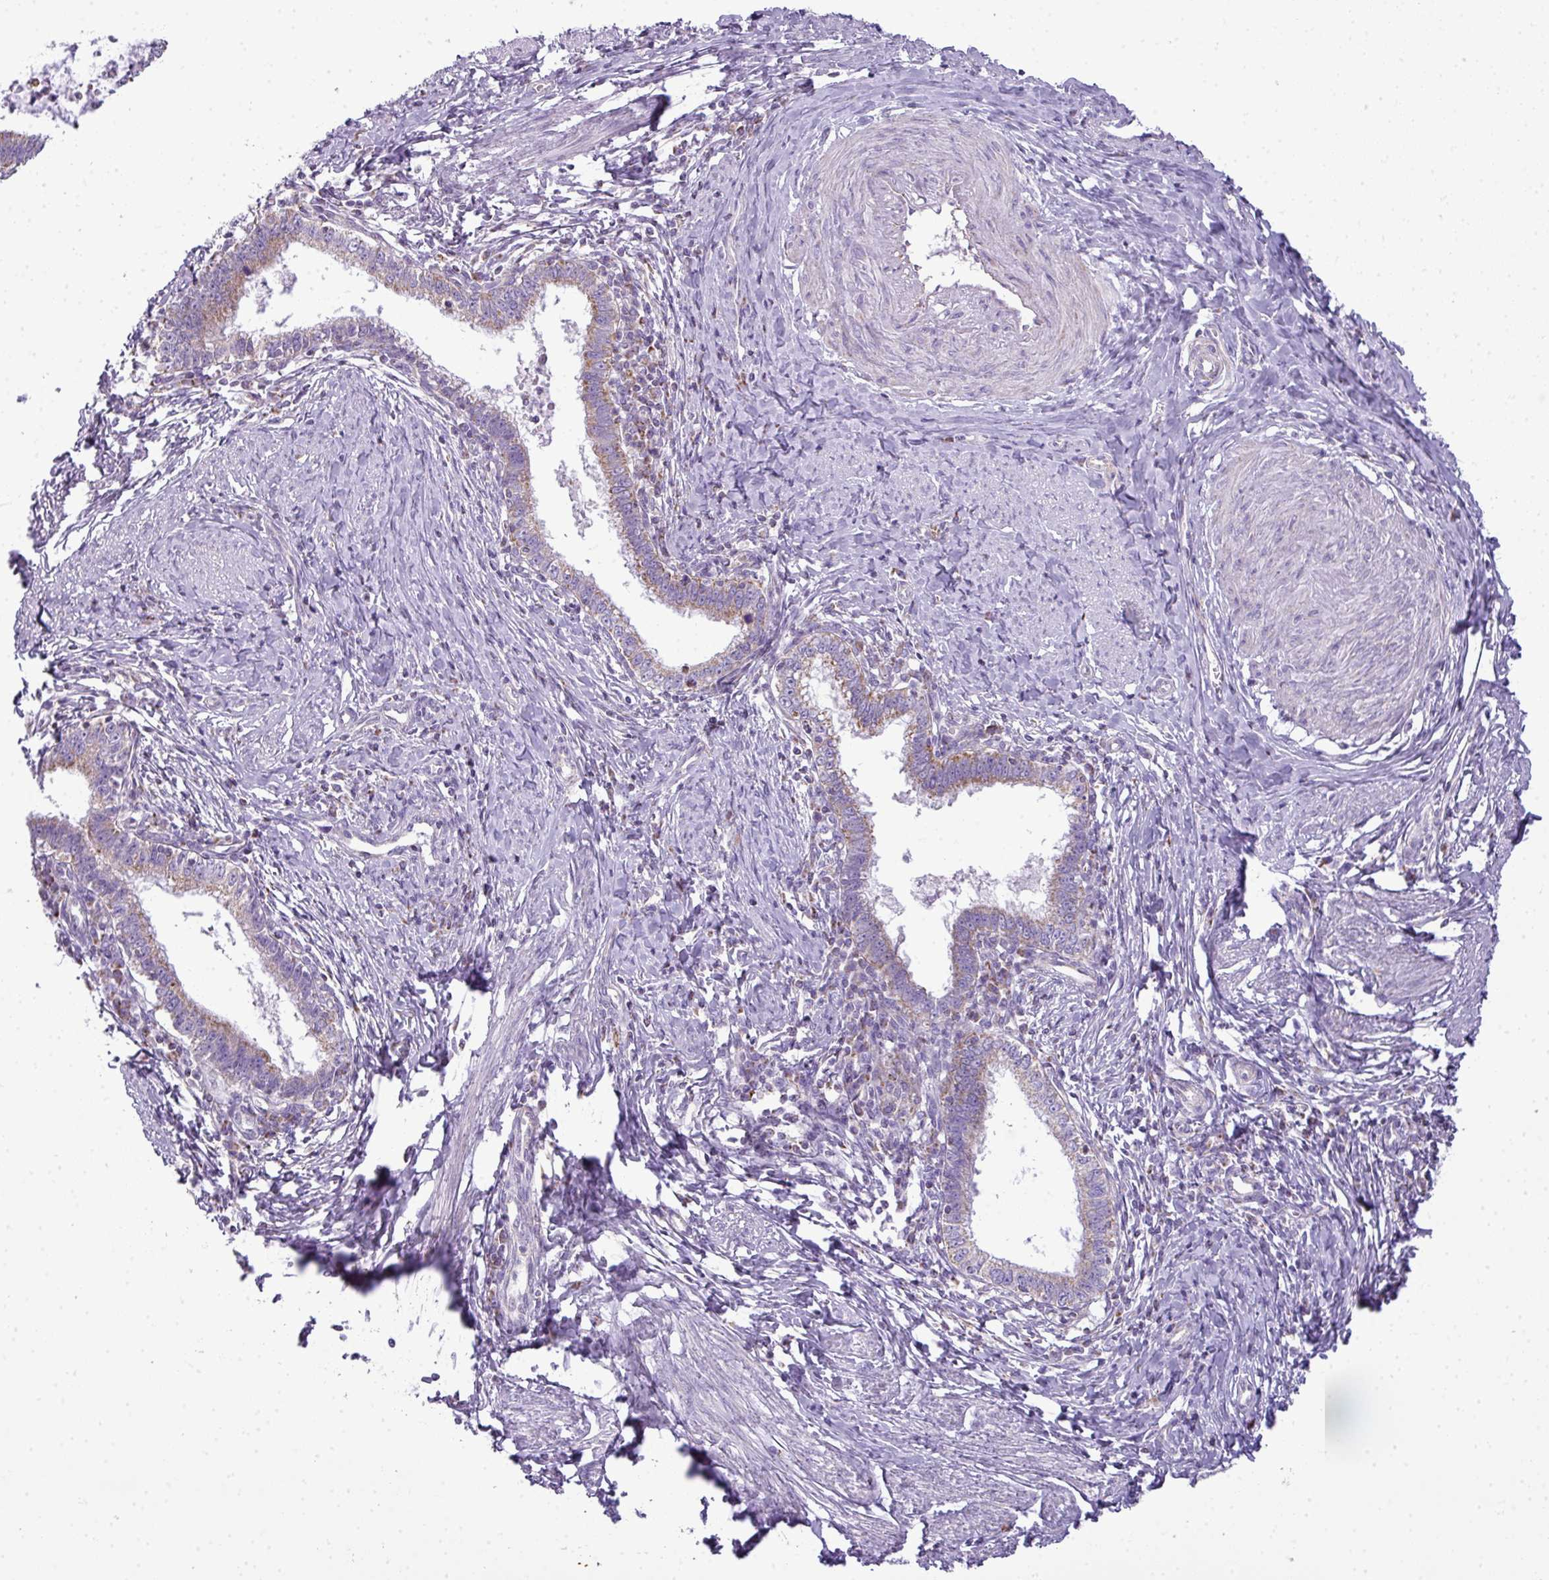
{"staining": {"intensity": "weak", "quantity": "25%-75%", "location": "cytoplasmic/membranous"}, "tissue": "cervical cancer", "cell_type": "Tumor cells", "image_type": "cancer", "snomed": [{"axis": "morphology", "description": "Adenocarcinoma, NOS"}, {"axis": "topography", "description": "Cervix"}], "caption": "Cervical adenocarcinoma stained for a protein (brown) shows weak cytoplasmic/membranous positive staining in about 25%-75% of tumor cells.", "gene": "ZNF81", "patient": {"sex": "female", "age": 36}}